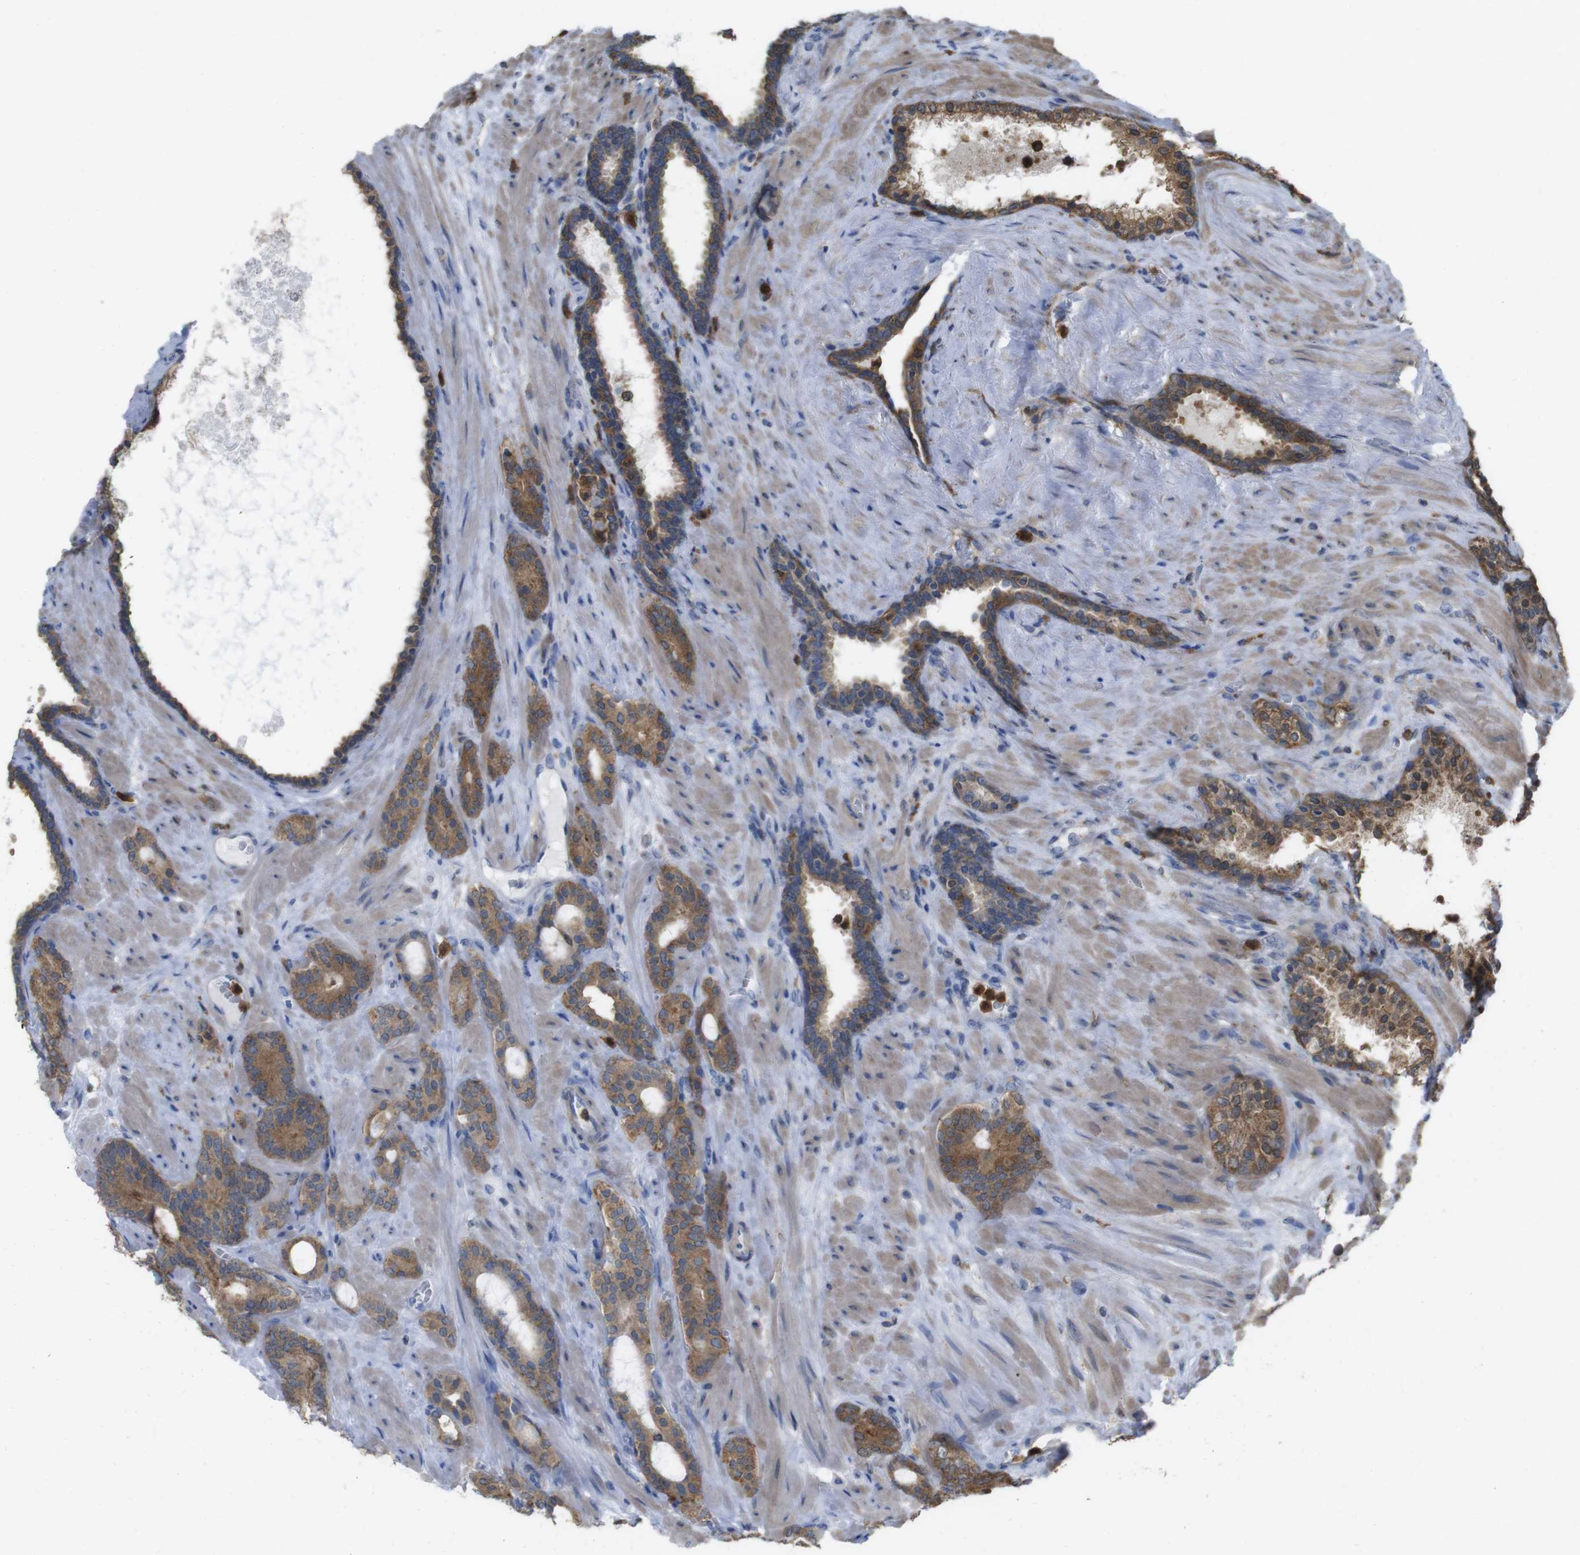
{"staining": {"intensity": "moderate", "quantity": ">75%", "location": "cytoplasmic/membranous"}, "tissue": "prostate cancer", "cell_type": "Tumor cells", "image_type": "cancer", "snomed": [{"axis": "morphology", "description": "Adenocarcinoma, Low grade"}, {"axis": "topography", "description": "Prostate"}], "caption": "The immunohistochemical stain highlights moderate cytoplasmic/membranous positivity in tumor cells of prostate cancer tissue.", "gene": "PRKCD", "patient": {"sex": "male", "age": 63}}